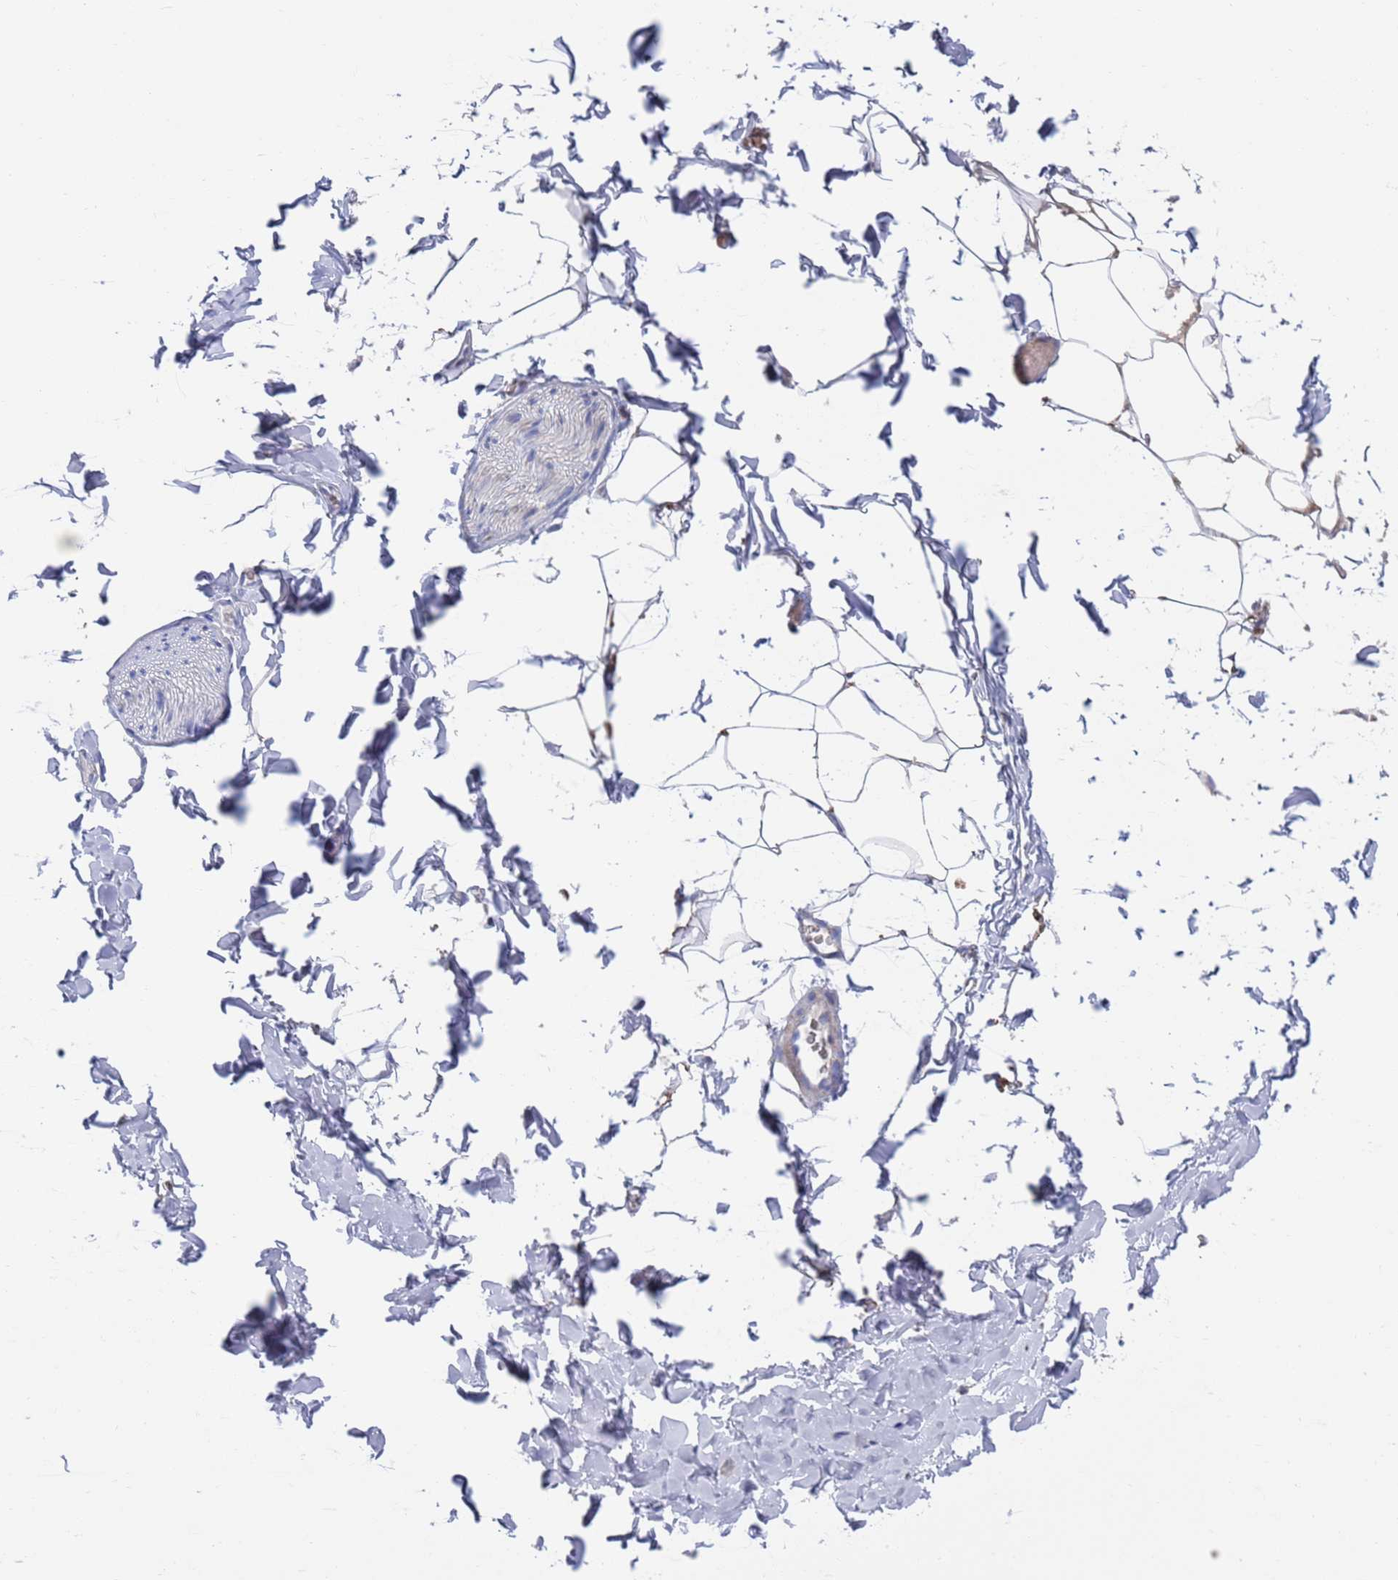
{"staining": {"intensity": "negative", "quantity": "none", "location": "none"}, "tissue": "adipose tissue", "cell_type": "Adipocytes", "image_type": "normal", "snomed": [{"axis": "morphology", "description": "Normal tissue, NOS"}, {"axis": "topography", "description": "Gallbladder"}, {"axis": "topography", "description": "Peripheral nerve tissue"}], "caption": "Photomicrograph shows no protein expression in adipocytes of benign adipose tissue.", "gene": "CHCHD6", "patient": {"sex": "male", "age": 38}}